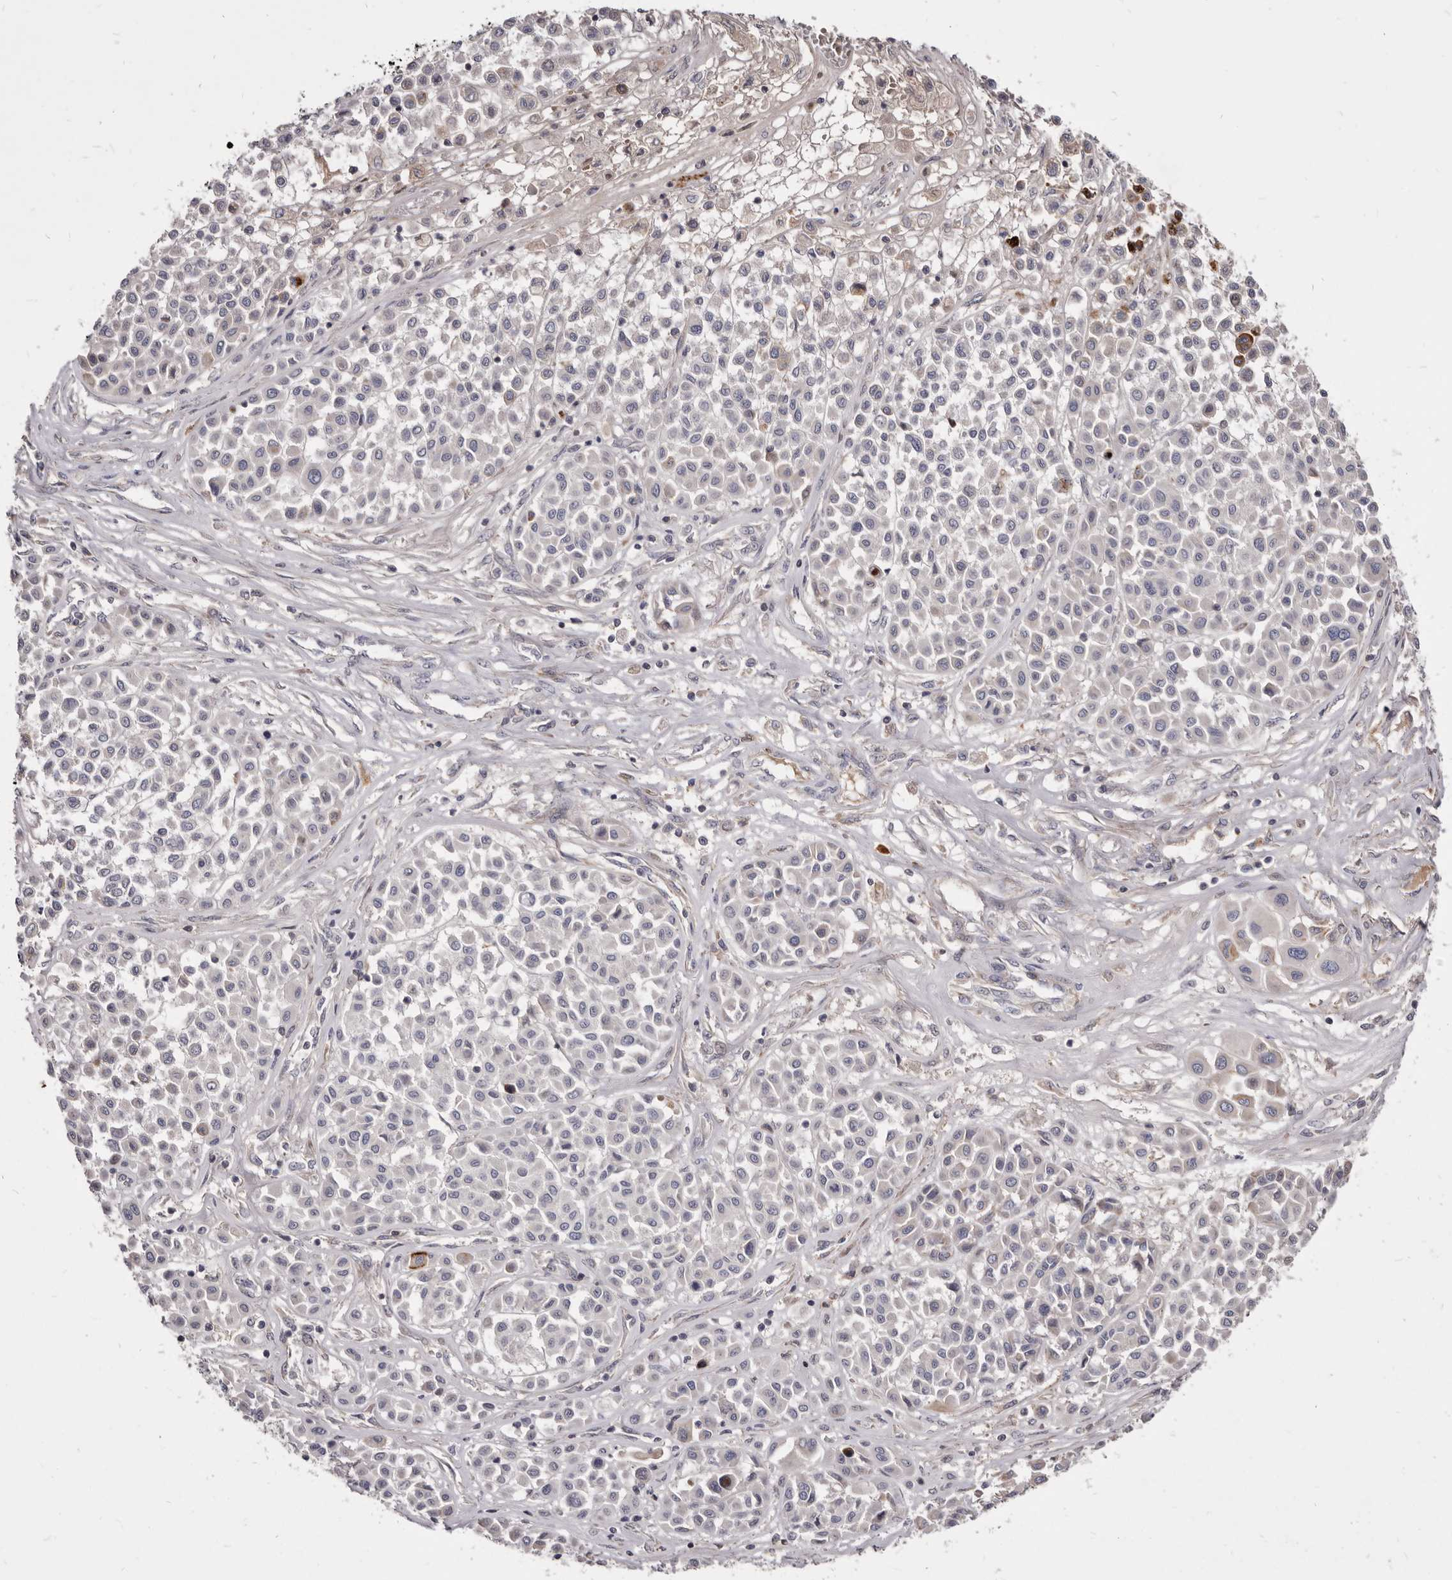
{"staining": {"intensity": "negative", "quantity": "none", "location": "none"}, "tissue": "melanoma", "cell_type": "Tumor cells", "image_type": "cancer", "snomed": [{"axis": "morphology", "description": "Malignant melanoma, Metastatic site"}, {"axis": "topography", "description": "Soft tissue"}], "caption": "This histopathology image is of melanoma stained with immunohistochemistry to label a protein in brown with the nuclei are counter-stained blue. There is no expression in tumor cells.", "gene": "FAS", "patient": {"sex": "male", "age": 41}}